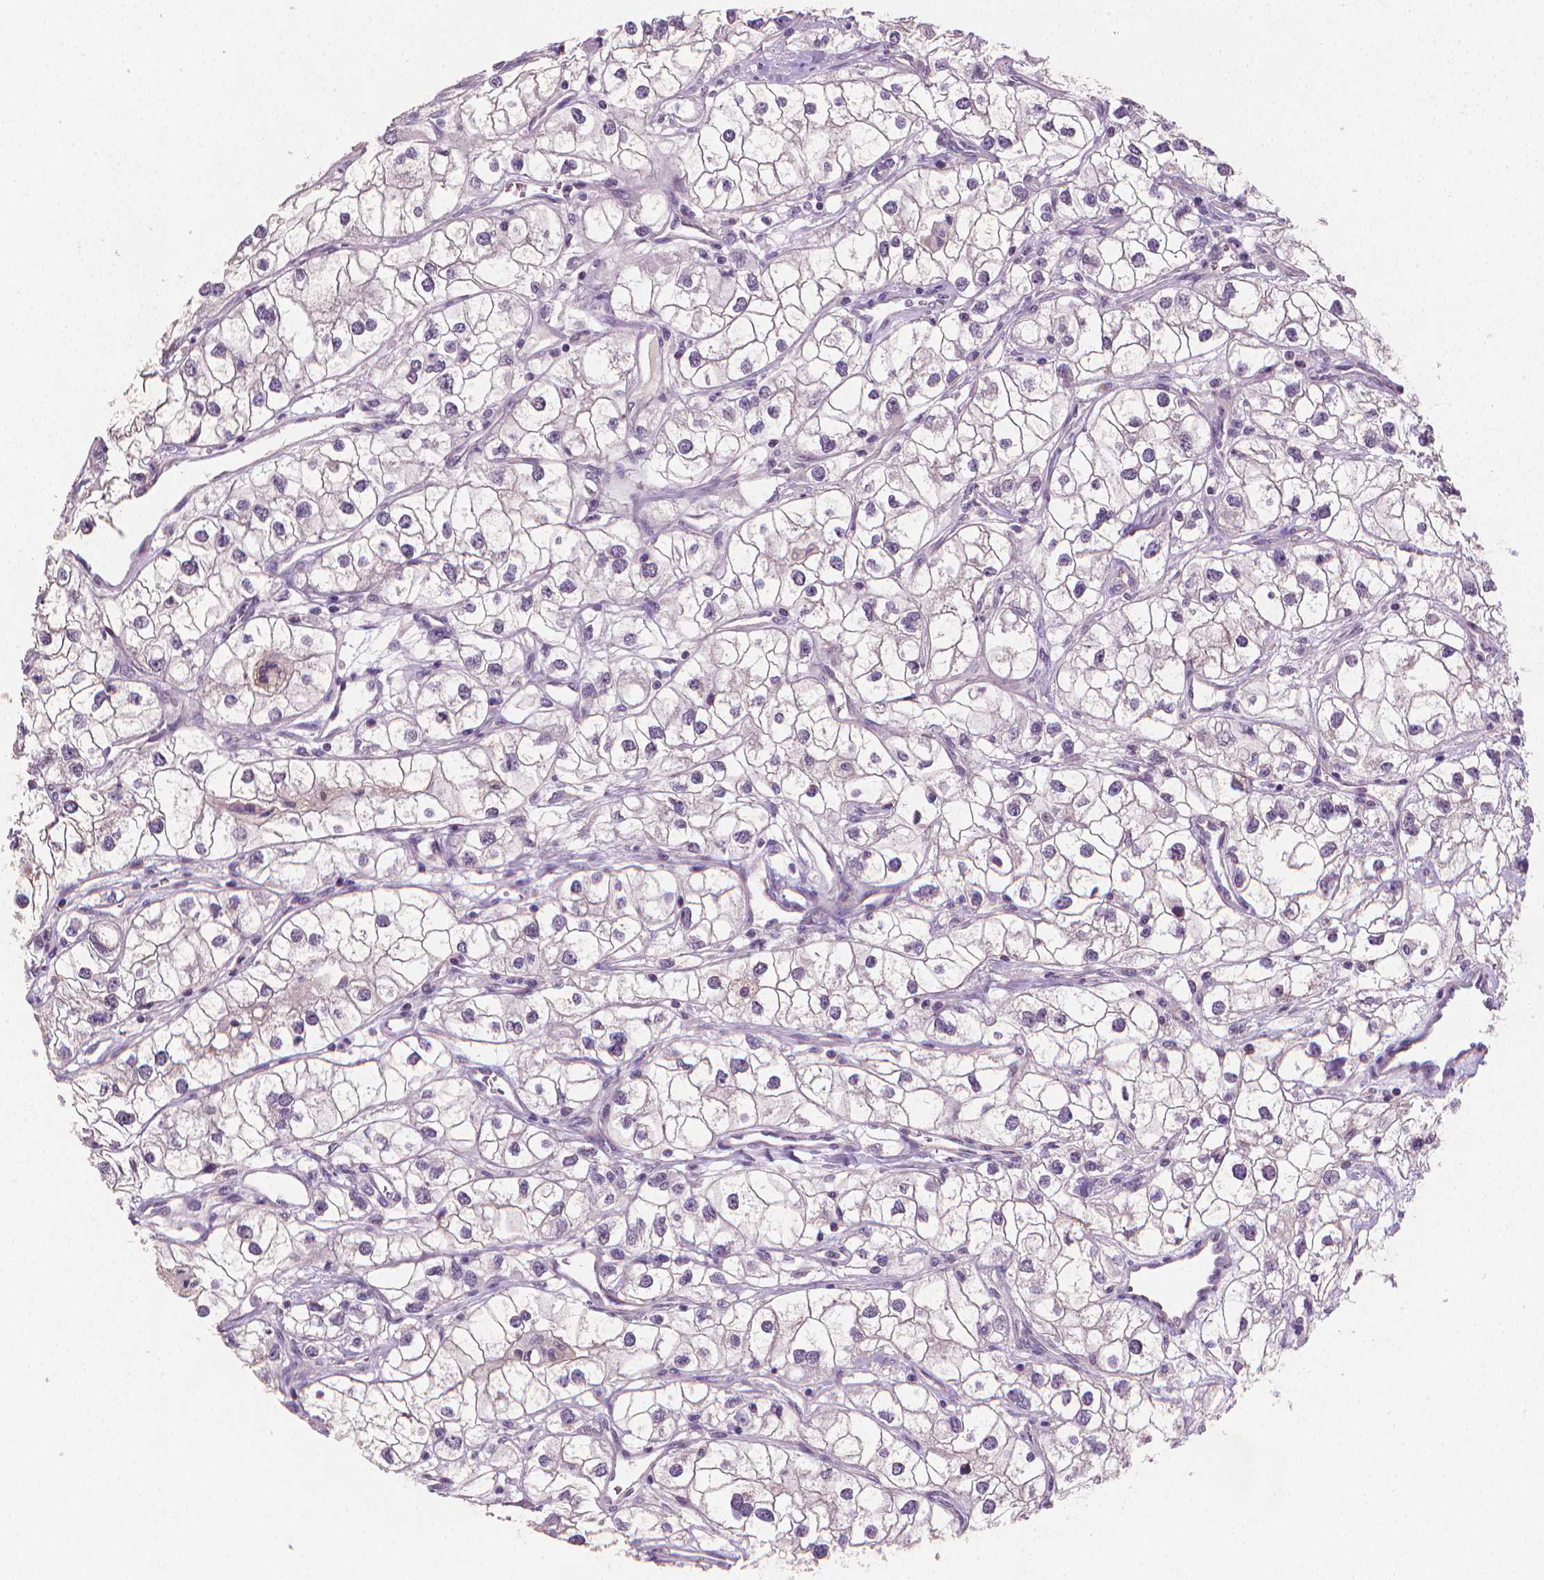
{"staining": {"intensity": "negative", "quantity": "none", "location": "none"}, "tissue": "renal cancer", "cell_type": "Tumor cells", "image_type": "cancer", "snomed": [{"axis": "morphology", "description": "Adenocarcinoma, NOS"}, {"axis": "topography", "description": "Kidney"}], "caption": "Image shows no protein expression in tumor cells of renal cancer tissue.", "gene": "CLXN", "patient": {"sex": "male", "age": 59}}